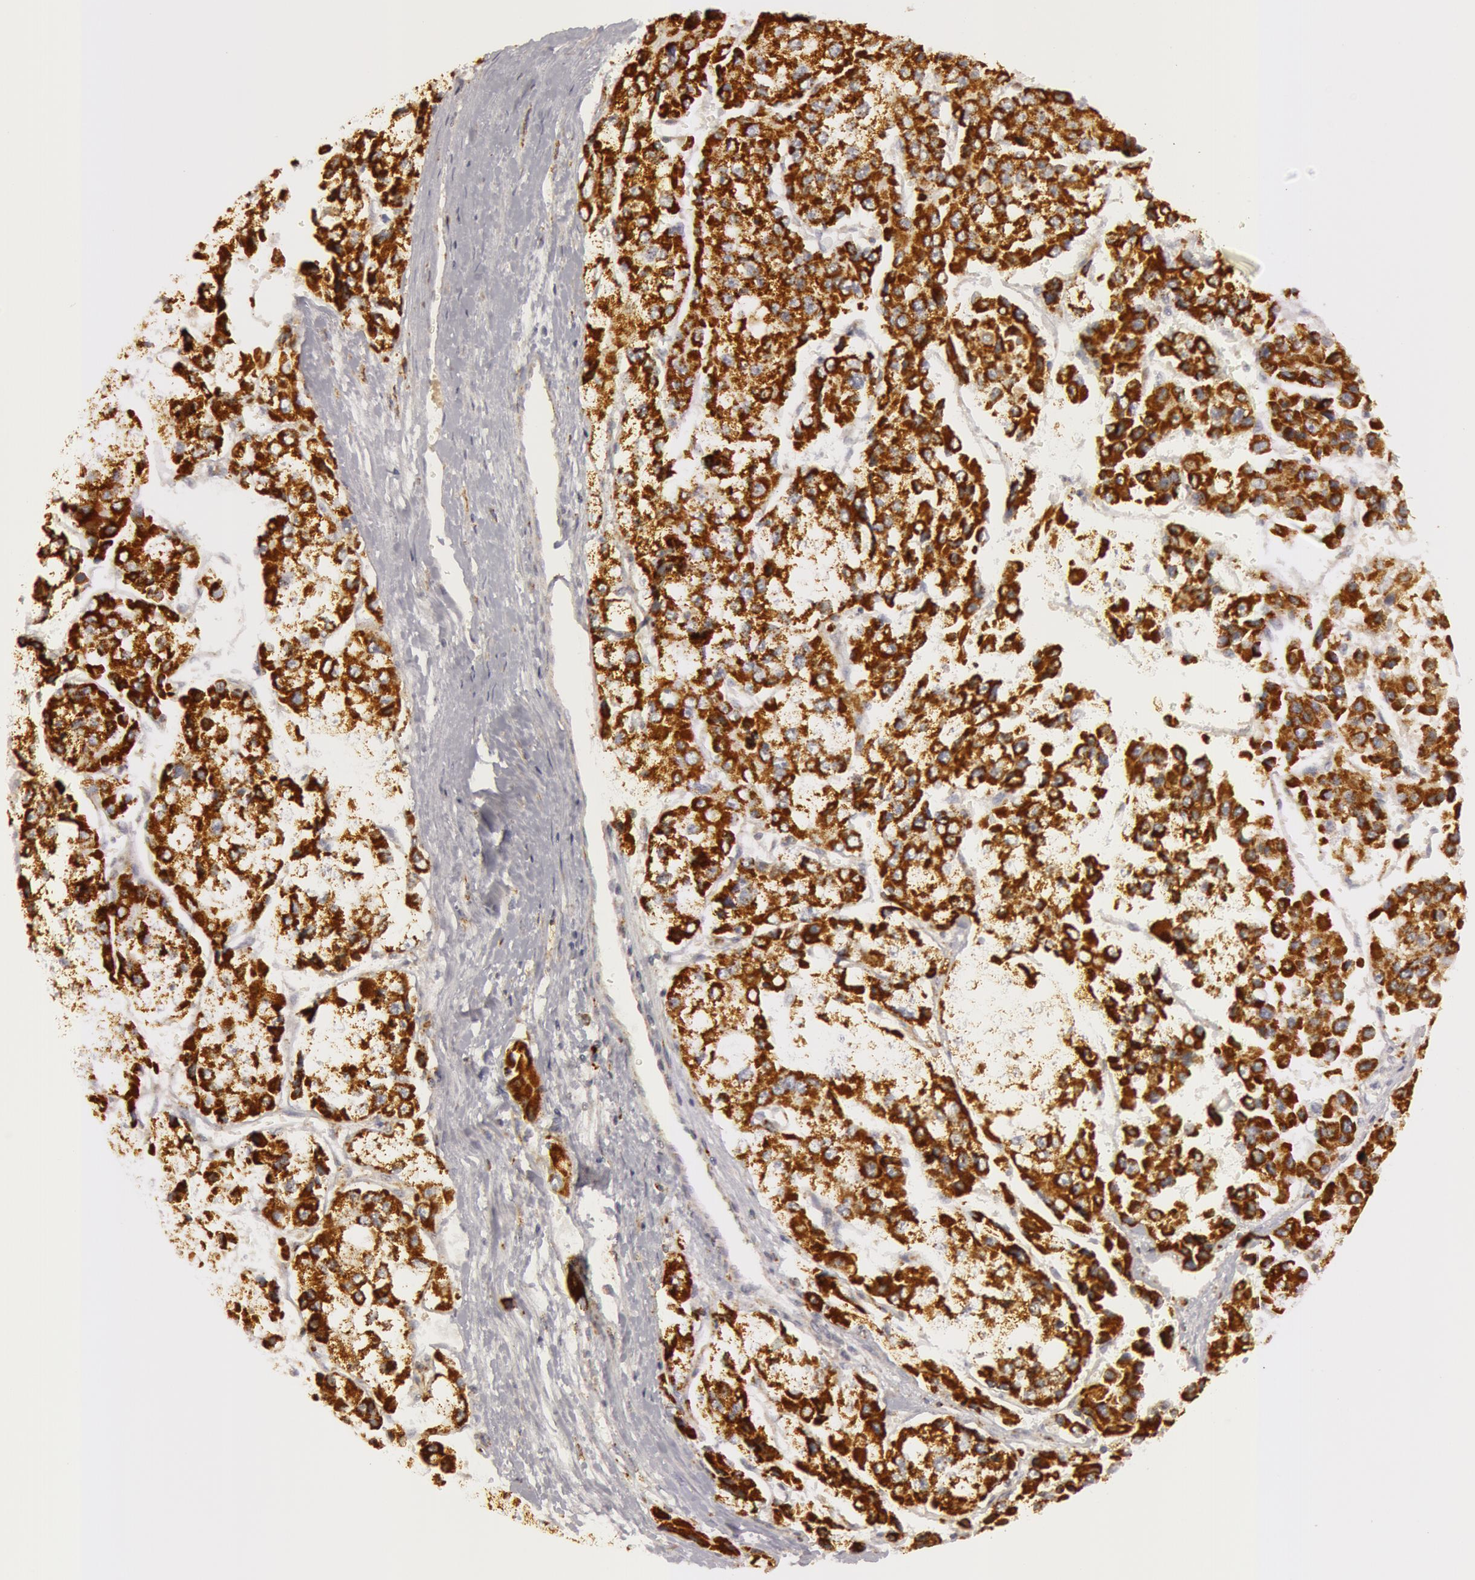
{"staining": {"intensity": "strong", "quantity": ">75%", "location": "cytoplasmic/membranous"}, "tissue": "liver cancer", "cell_type": "Tumor cells", "image_type": "cancer", "snomed": [{"axis": "morphology", "description": "Carcinoma, Hepatocellular, NOS"}, {"axis": "topography", "description": "Liver"}], "caption": "Liver hepatocellular carcinoma stained with IHC reveals strong cytoplasmic/membranous expression in about >75% of tumor cells.", "gene": "C7", "patient": {"sex": "female", "age": 66}}